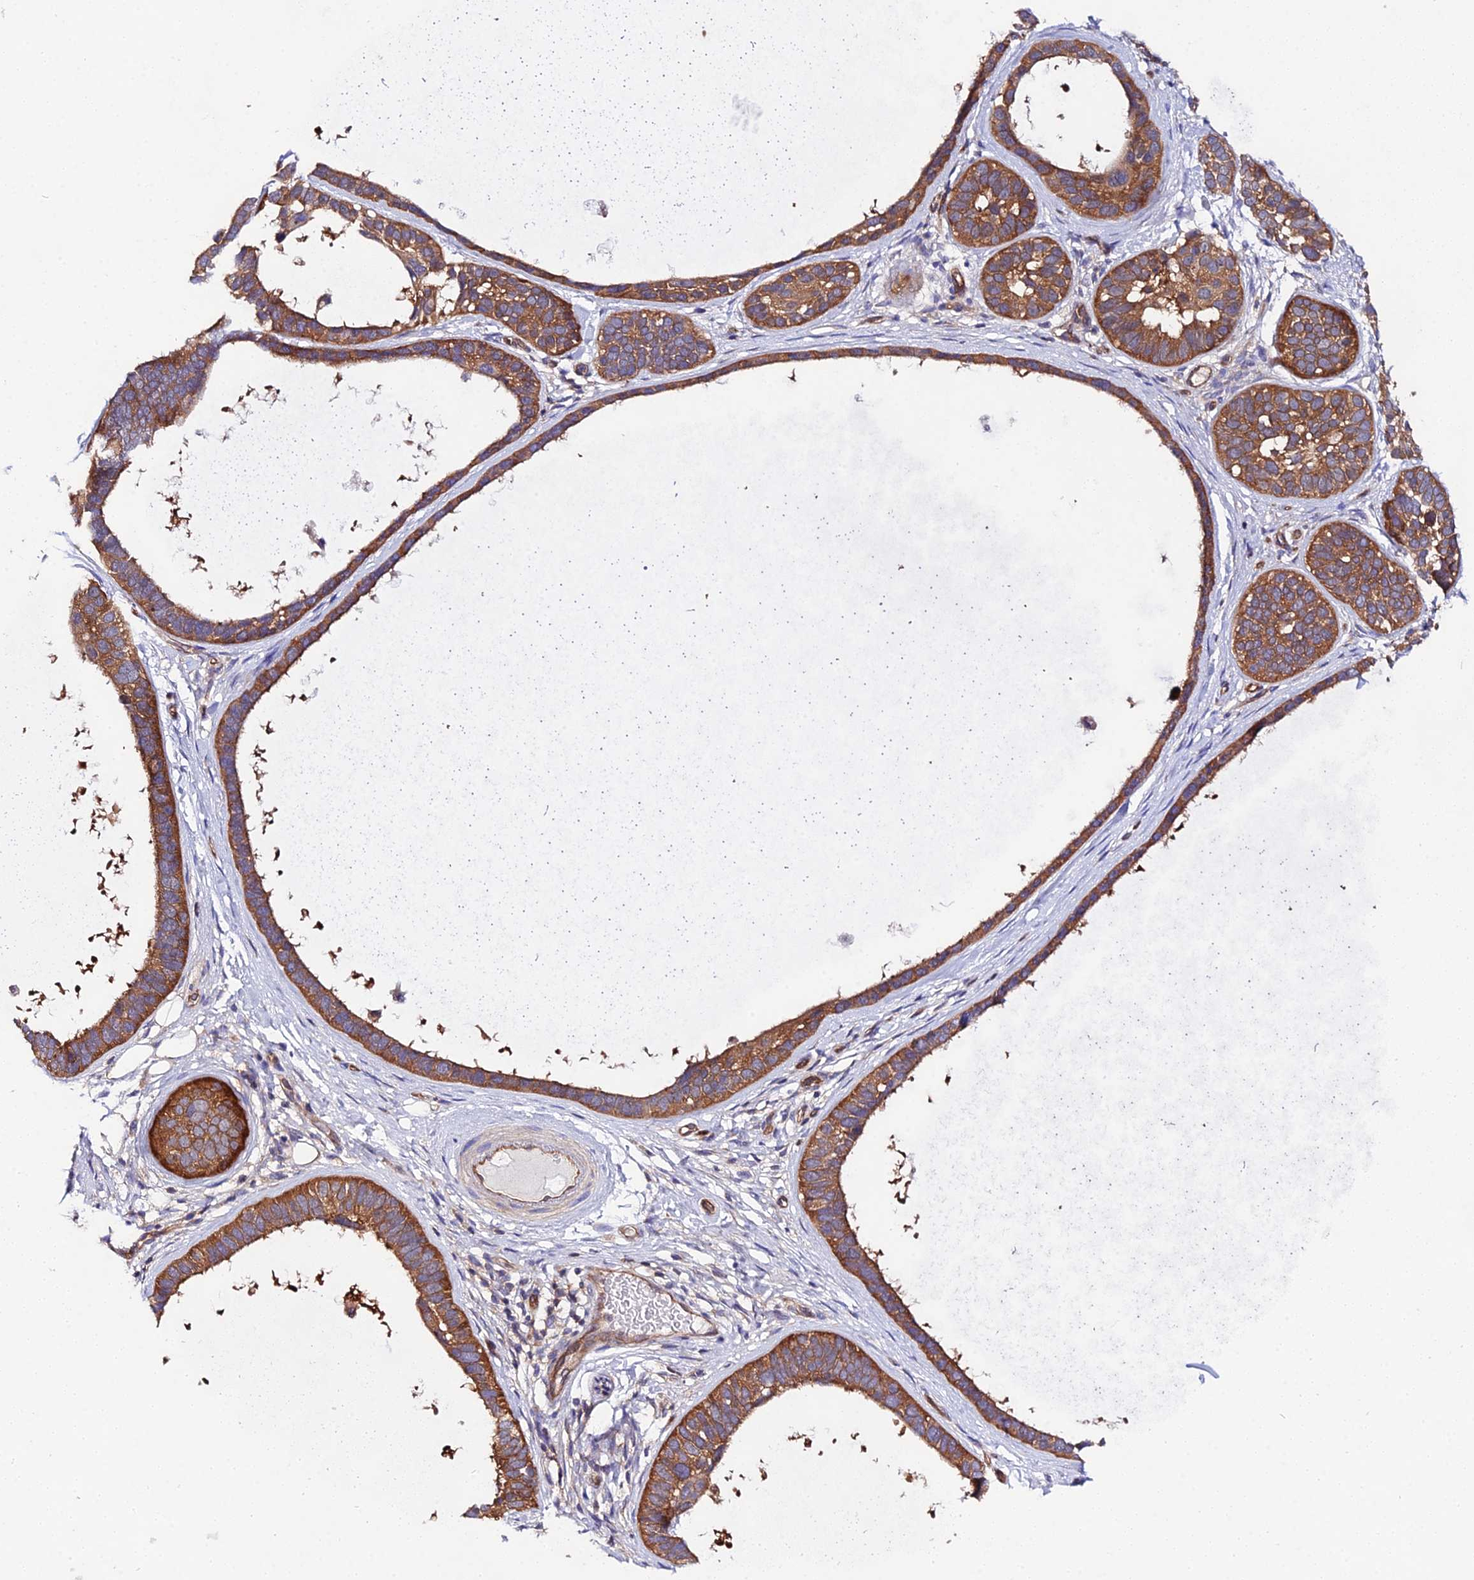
{"staining": {"intensity": "moderate", "quantity": ">75%", "location": "cytoplasmic/membranous"}, "tissue": "skin cancer", "cell_type": "Tumor cells", "image_type": "cancer", "snomed": [{"axis": "morphology", "description": "Basal cell carcinoma"}, {"axis": "topography", "description": "Skin"}], "caption": "A high-resolution histopathology image shows immunohistochemistry (IHC) staining of skin basal cell carcinoma, which exhibits moderate cytoplasmic/membranous positivity in approximately >75% of tumor cells.", "gene": "PPP2R2C", "patient": {"sex": "male", "age": 62}}